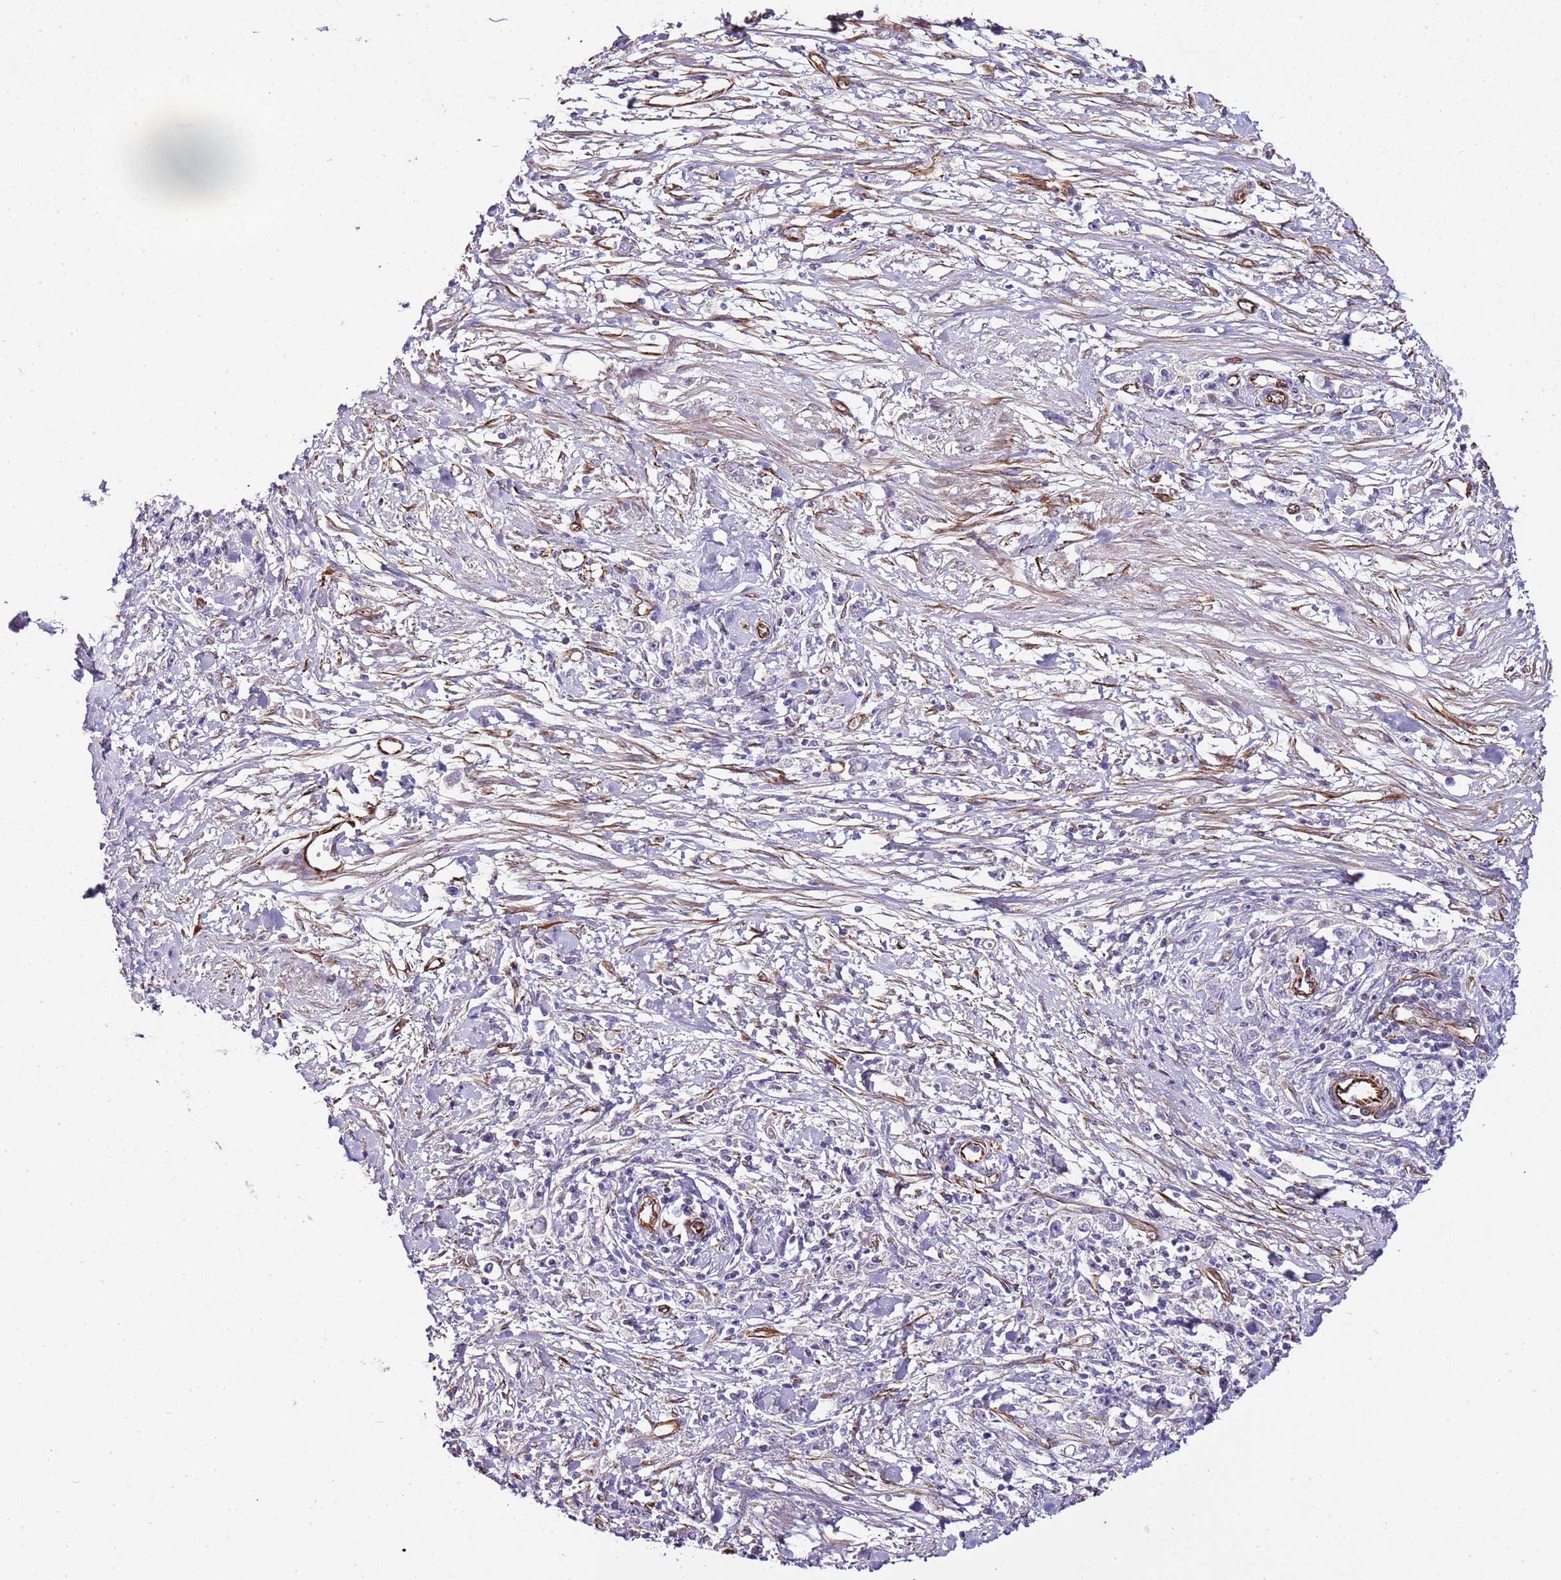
{"staining": {"intensity": "negative", "quantity": "none", "location": "none"}, "tissue": "stomach cancer", "cell_type": "Tumor cells", "image_type": "cancer", "snomed": [{"axis": "morphology", "description": "Adenocarcinoma, NOS"}, {"axis": "topography", "description": "Stomach"}], "caption": "DAB immunohistochemical staining of adenocarcinoma (stomach) reveals no significant staining in tumor cells.", "gene": "ZNF786", "patient": {"sex": "female", "age": 59}}